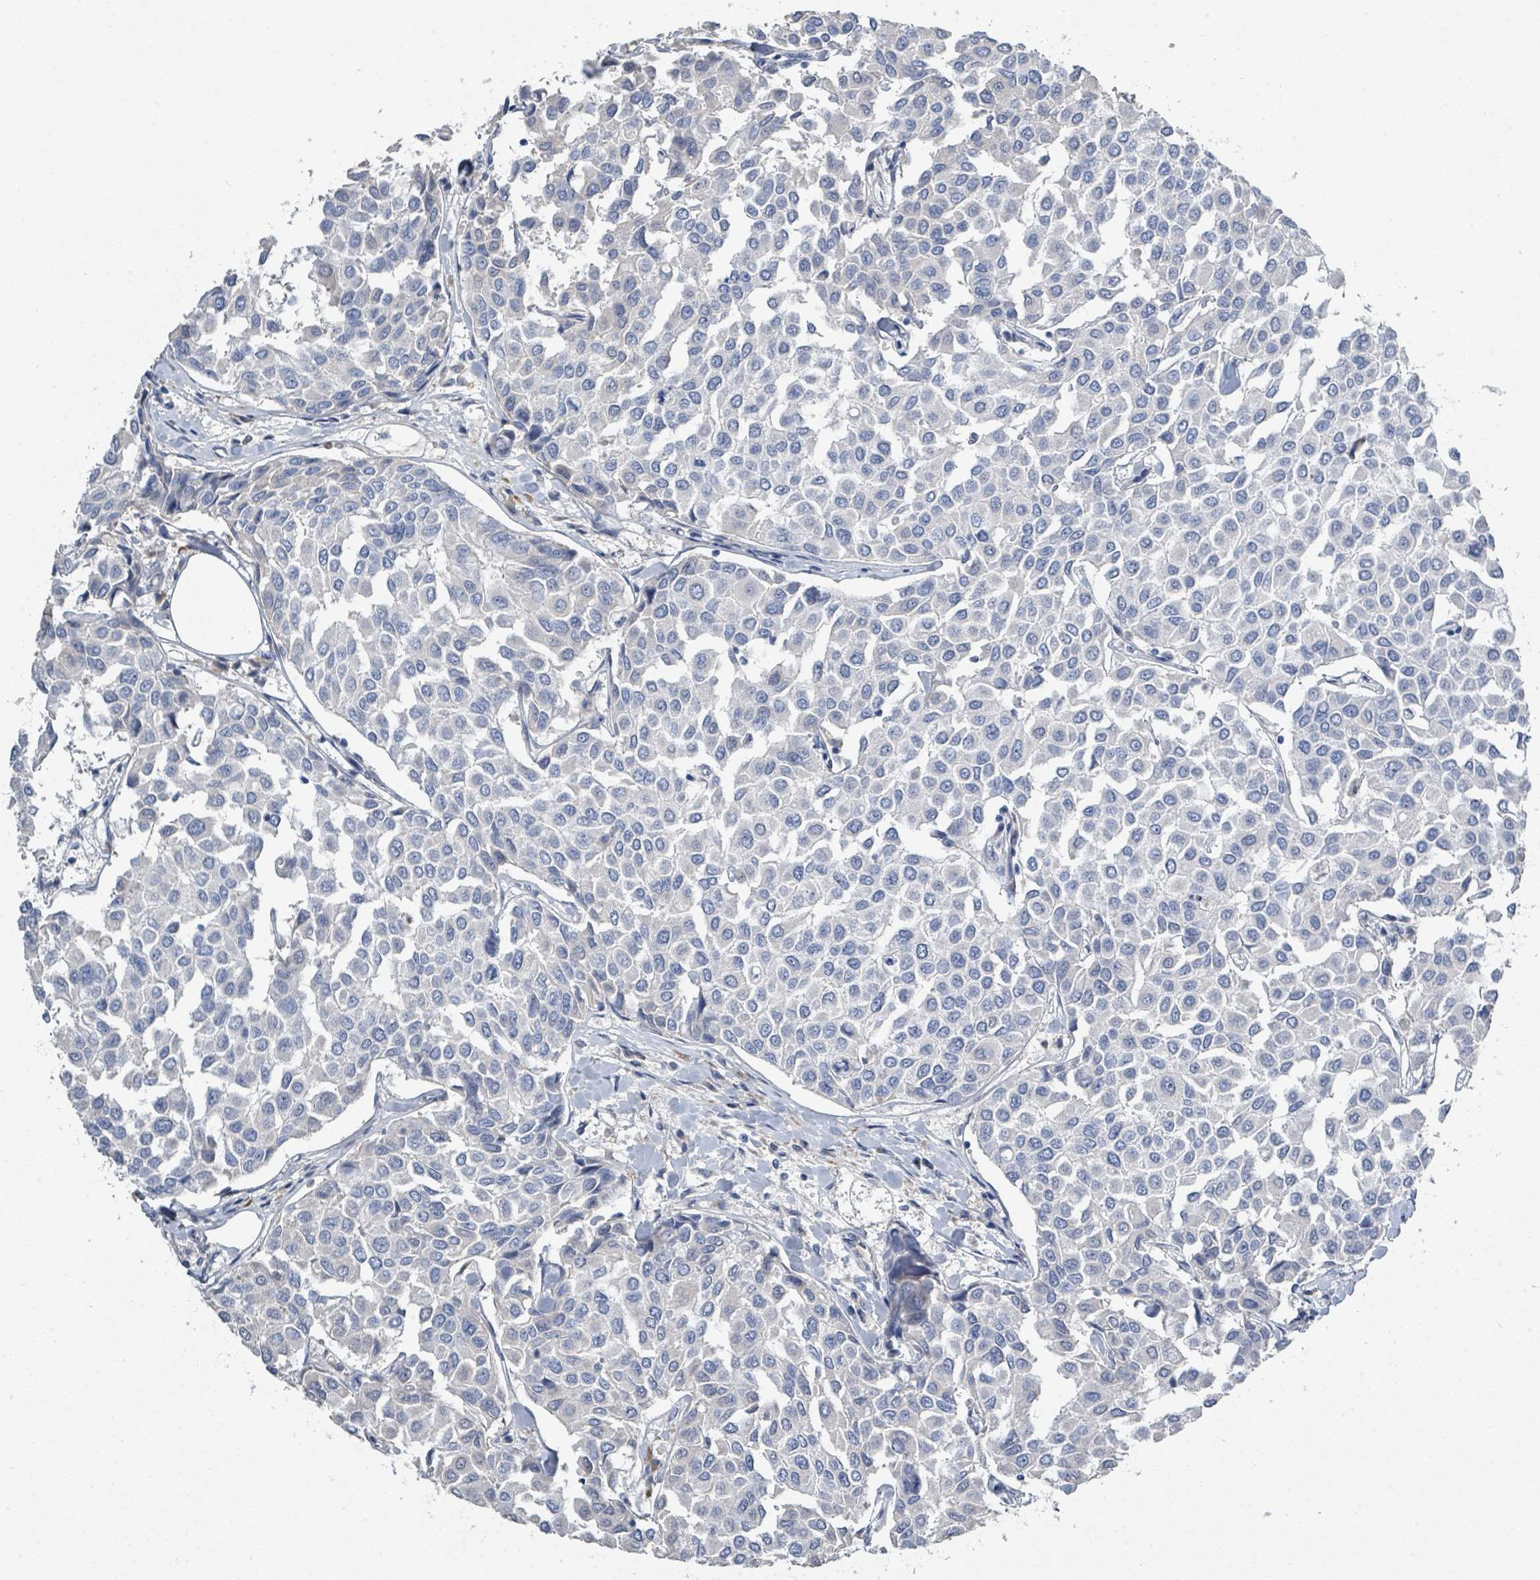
{"staining": {"intensity": "negative", "quantity": "none", "location": "none"}, "tissue": "breast cancer", "cell_type": "Tumor cells", "image_type": "cancer", "snomed": [{"axis": "morphology", "description": "Duct carcinoma"}, {"axis": "topography", "description": "Breast"}], "caption": "Immunohistochemistry (IHC) of human breast cancer displays no positivity in tumor cells. The staining is performed using DAB (3,3'-diaminobenzidine) brown chromogen with nuclei counter-stained in using hematoxylin.", "gene": "RAB33B", "patient": {"sex": "female", "age": 55}}